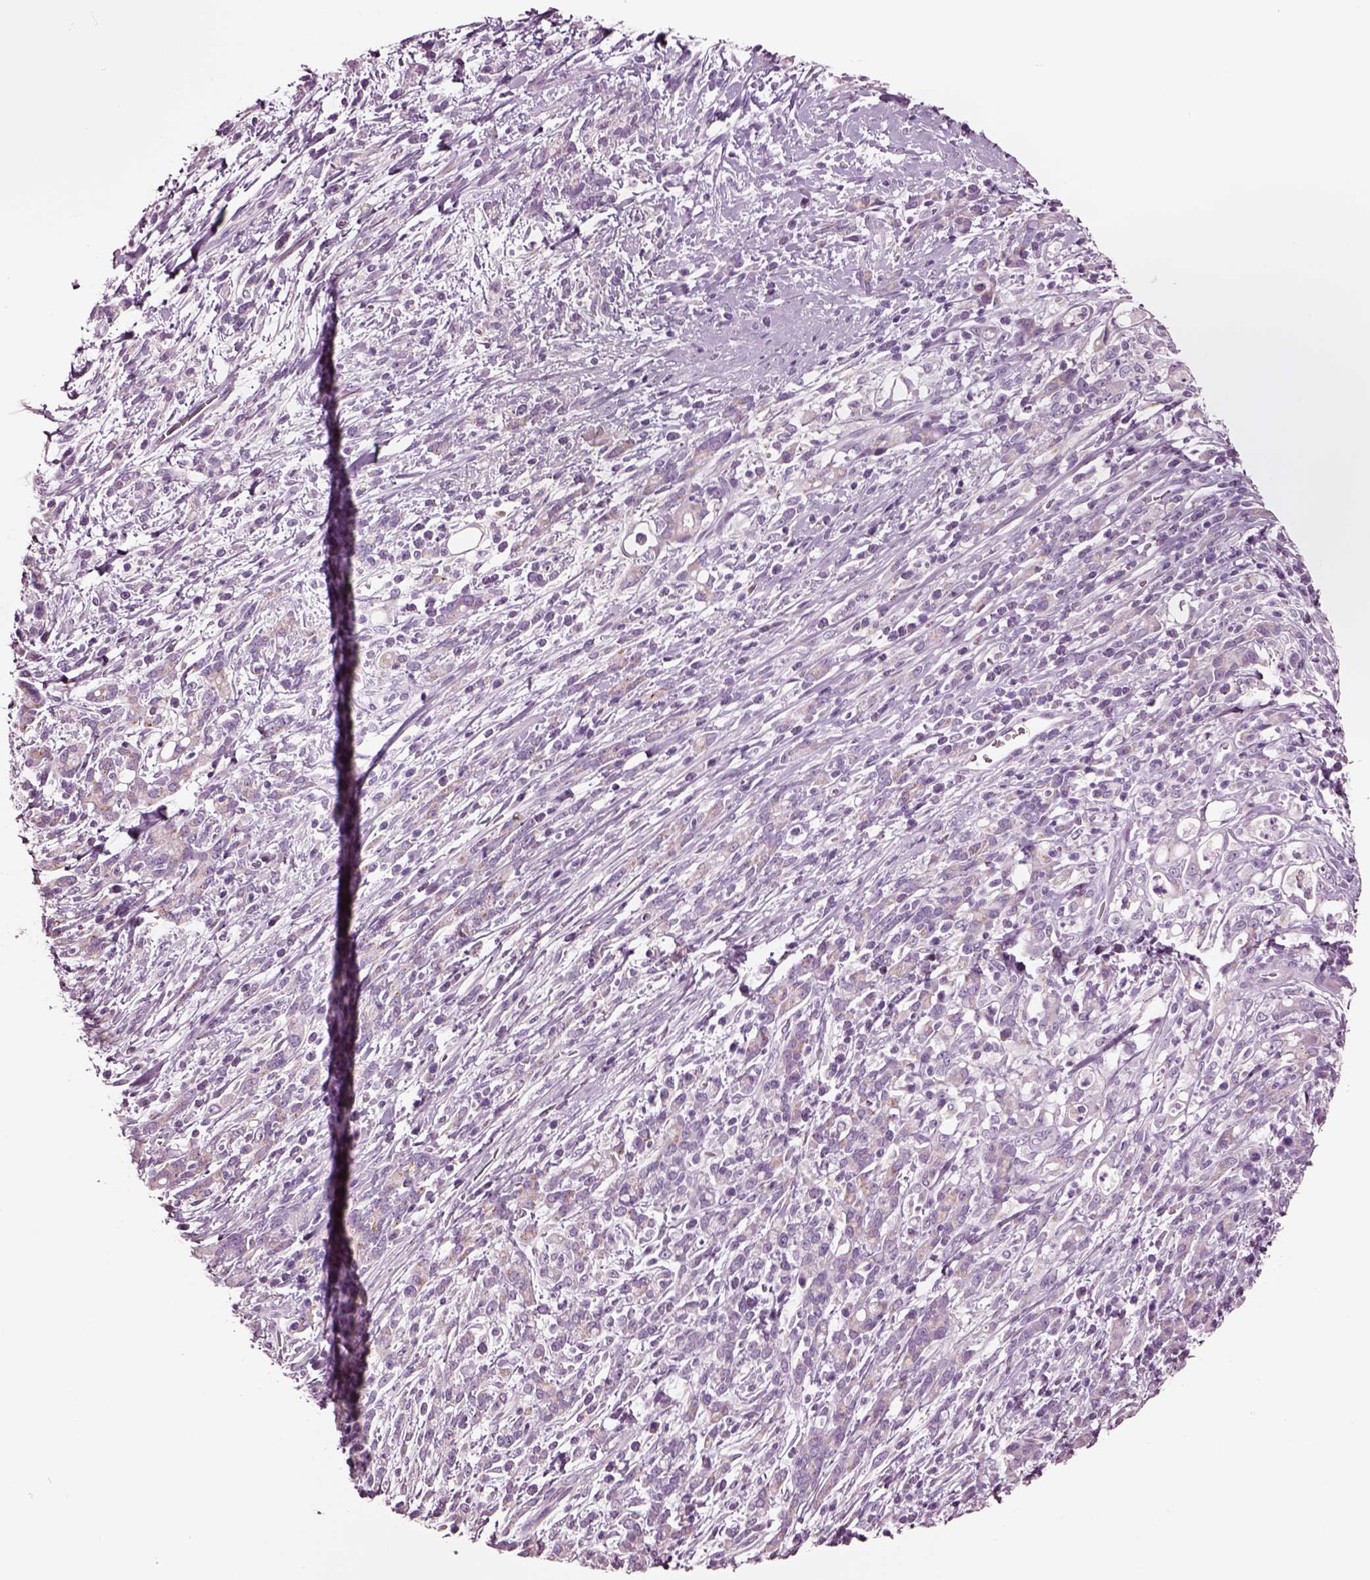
{"staining": {"intensity": "negative", "quantity": "none", "location": "none"}, "tissue": "stomach cancer", "cell_type": "Tumor cells", "image_type": "cancer", "snomed": [{"axis": "morphology", "description": "Adenocarcinoma, NOS"}, {"axis": "topography", "description": "Stomach"}], "caption": "There is no significant positivity in tumor cells of adenocarcinoma (stomach).", "gene": "NMRK2", "patient": {"sex": "female", "age": 57}}